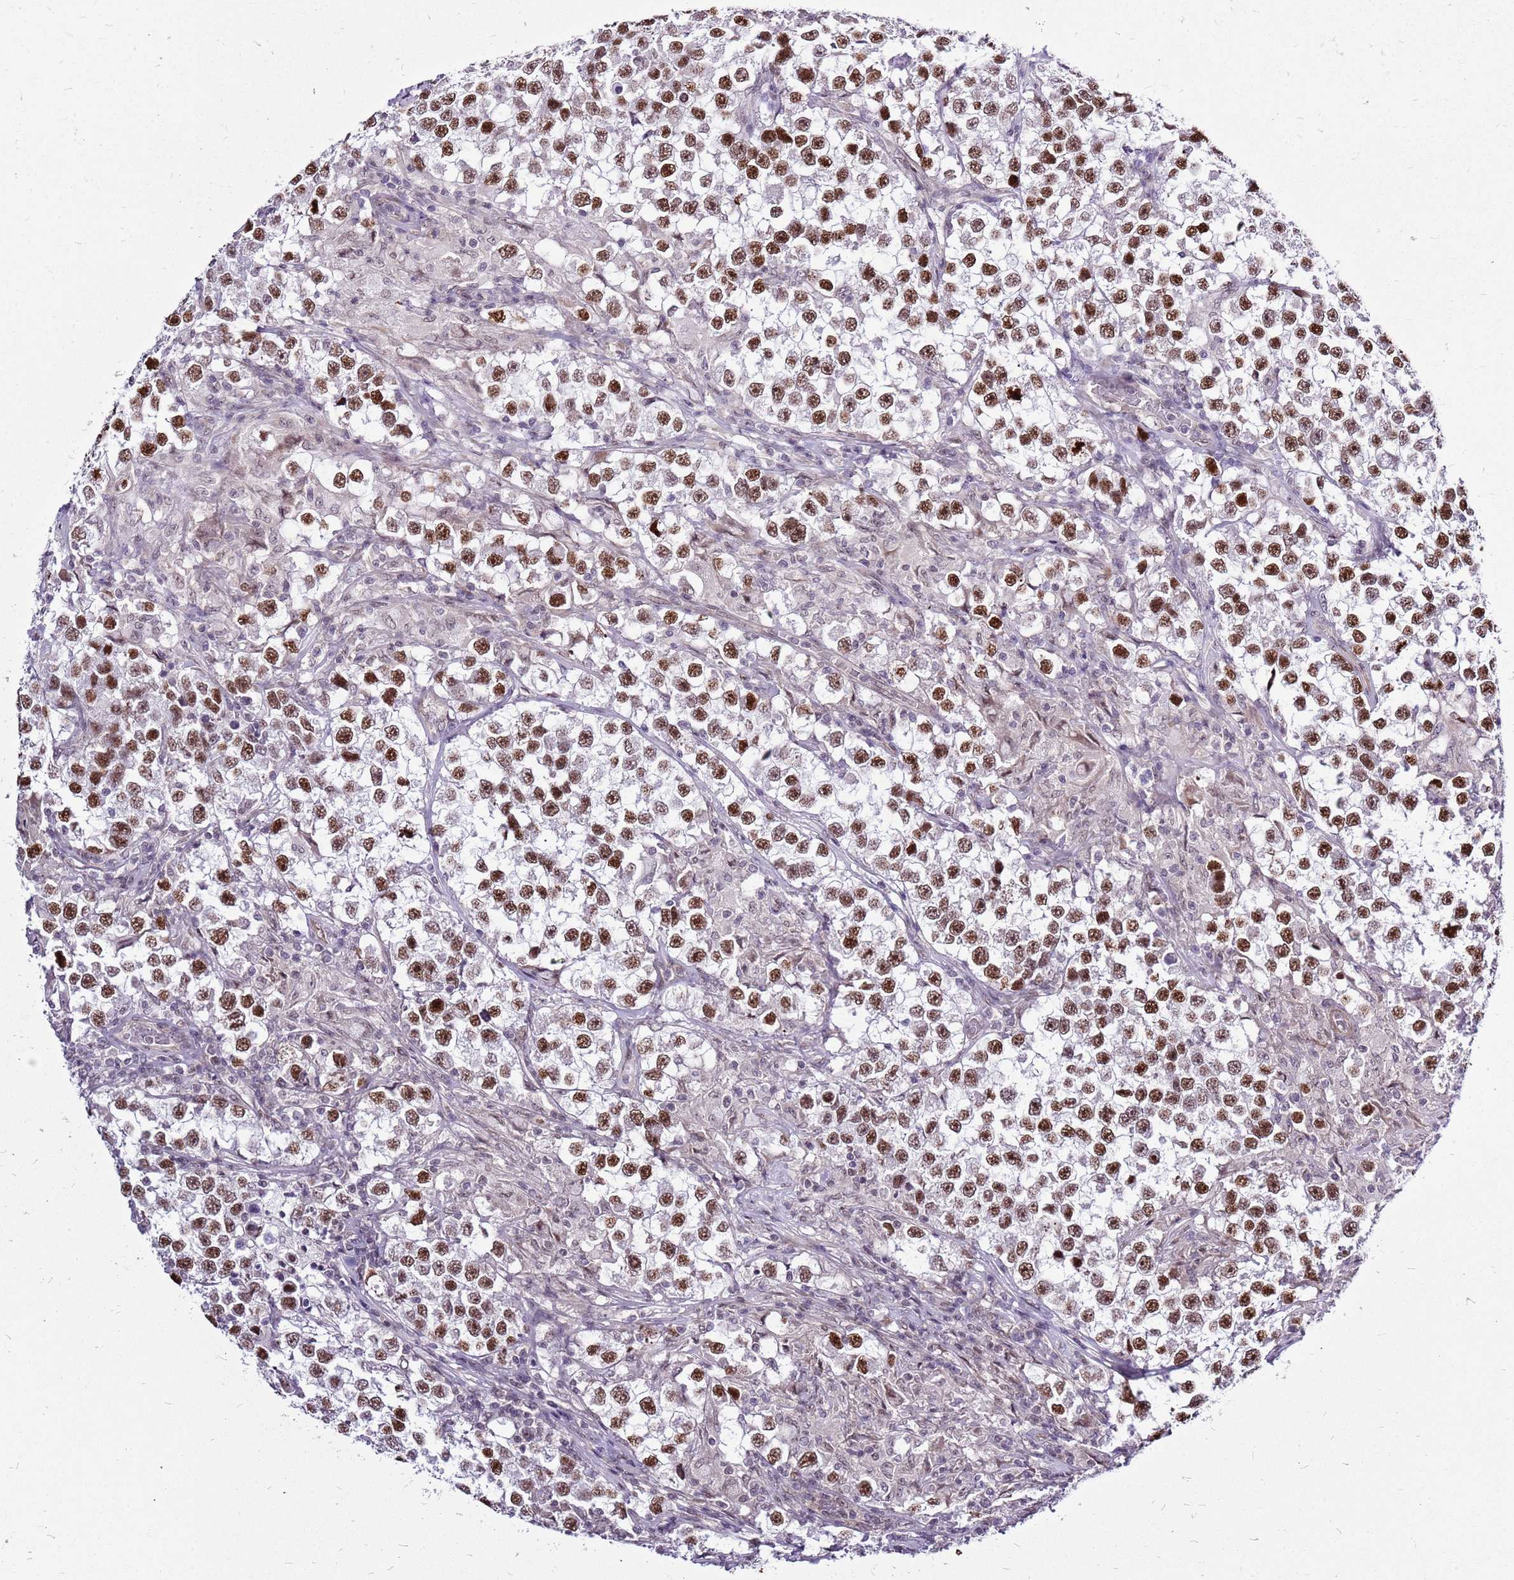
{"staining": {"intensity": "strong", "quantity": ">75%", "location": "nuclear"}, "tissue": "testis cancer", "cell_type": "Tumor cells", "image_type": "cancer", "snomed": [{"axis": "morphology", "description": "Seminoma, NOS"}, {"axis": "topography", "description": "Testis"}], "caption": "A brown stain highlights strong nuclear staining of a protein in human testis cancer (seminoma) tumor cells.", "gene": "CCDC166", "patient": {"sex": "male", "age": 46}}